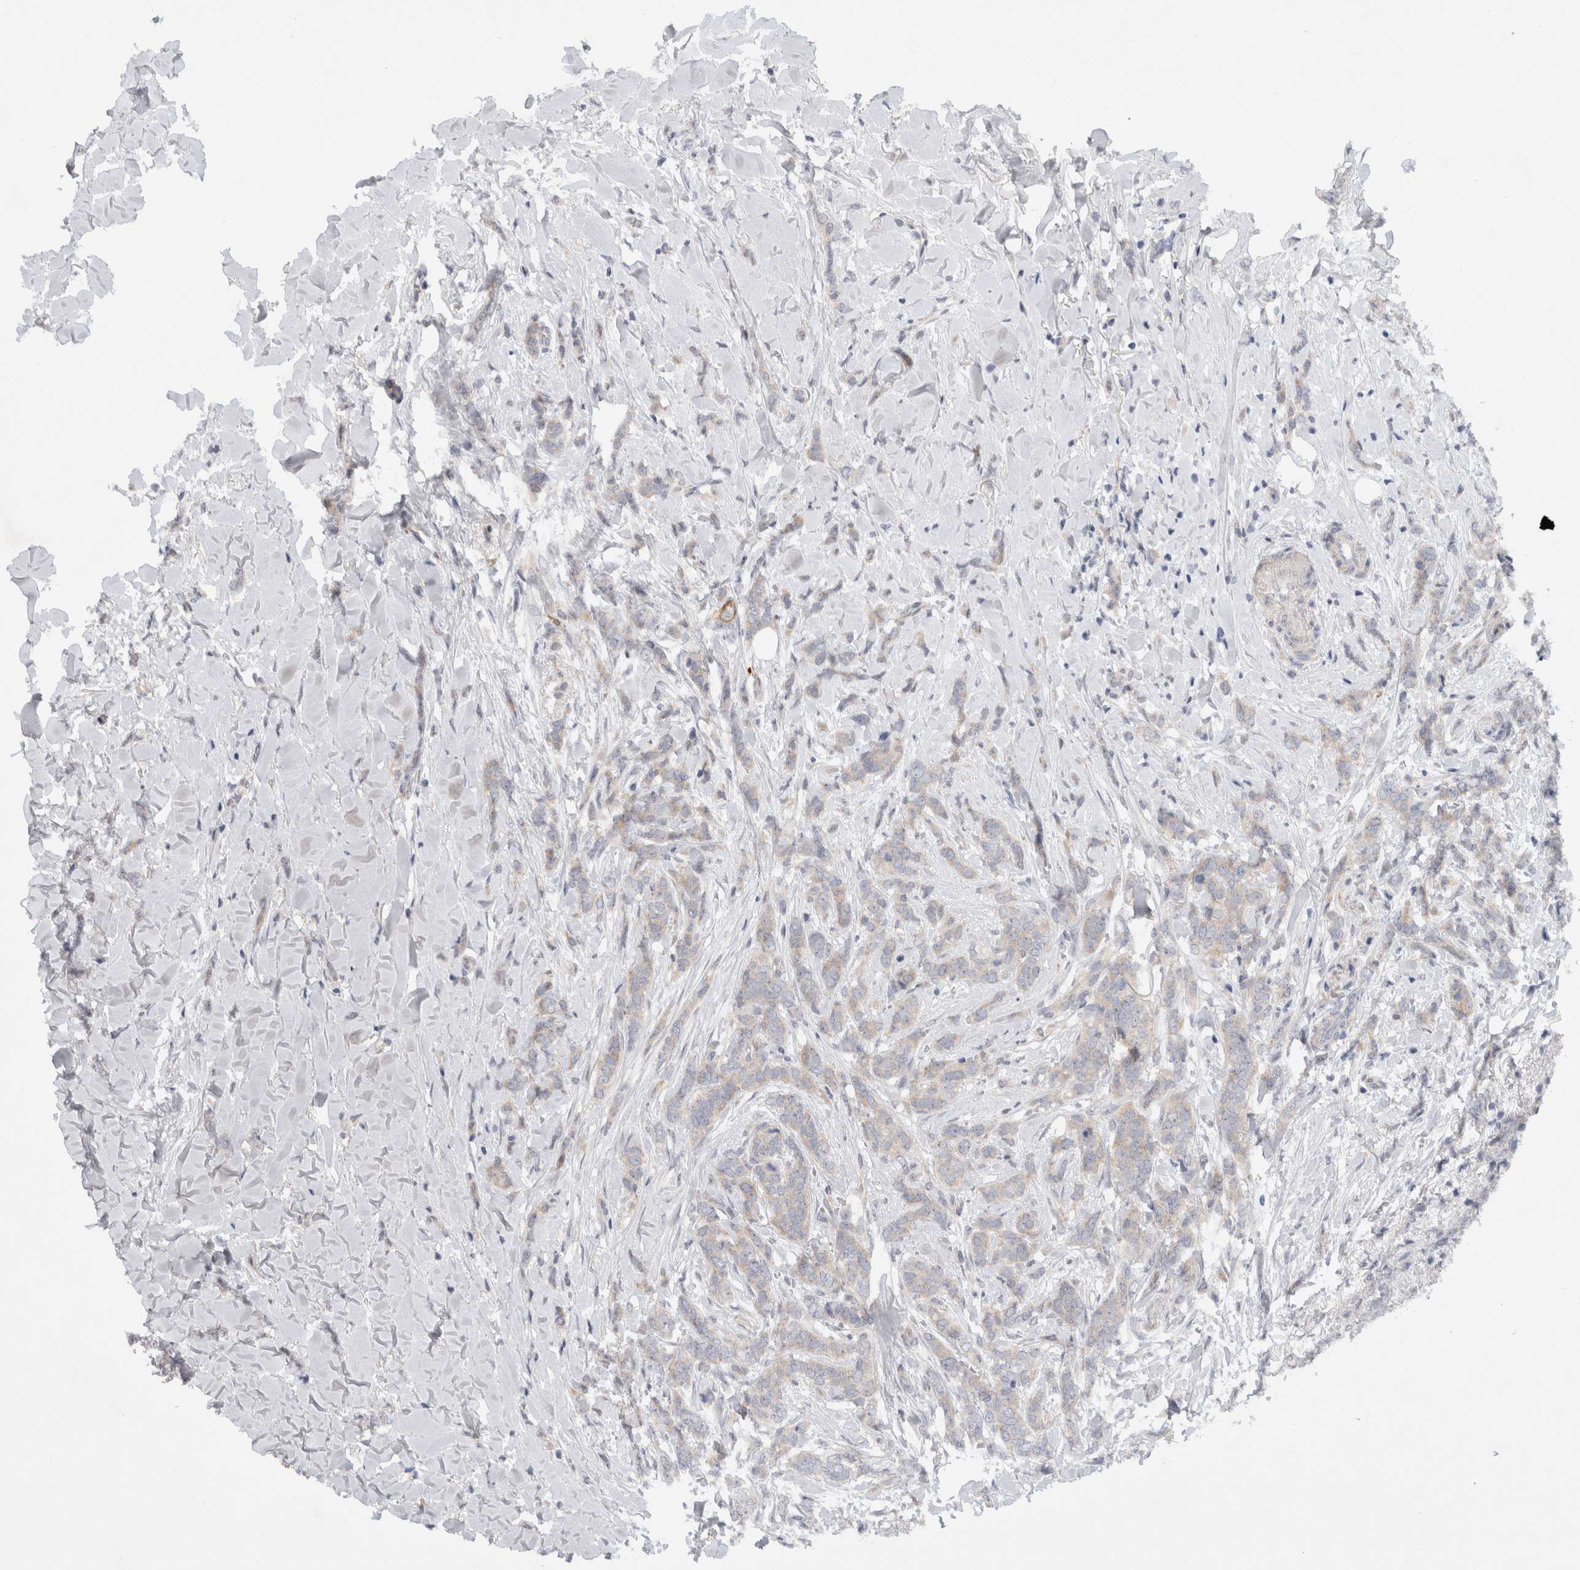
{"staining": {"intensity": "weak", "quantity": "<25%", "location": "cytoplasmic/membranous"}, "tissue": "breast cancer", "cell_type": "Tumor cells", "image_type": "cancer", "snomed": [{"axis": "morphology", "description": "Lobular carcinoma"}, {"axis": "topography", "description": "Skin"}, {"axis": "topography", "description": "Breast"}], "caption": "An immunohistochemistry photomicrograph of breast cancer is shown. There is no staining in tumor cells of breast cancer.", "gene": "CERS3", "patient": {"sex": "female", "age": 46}}